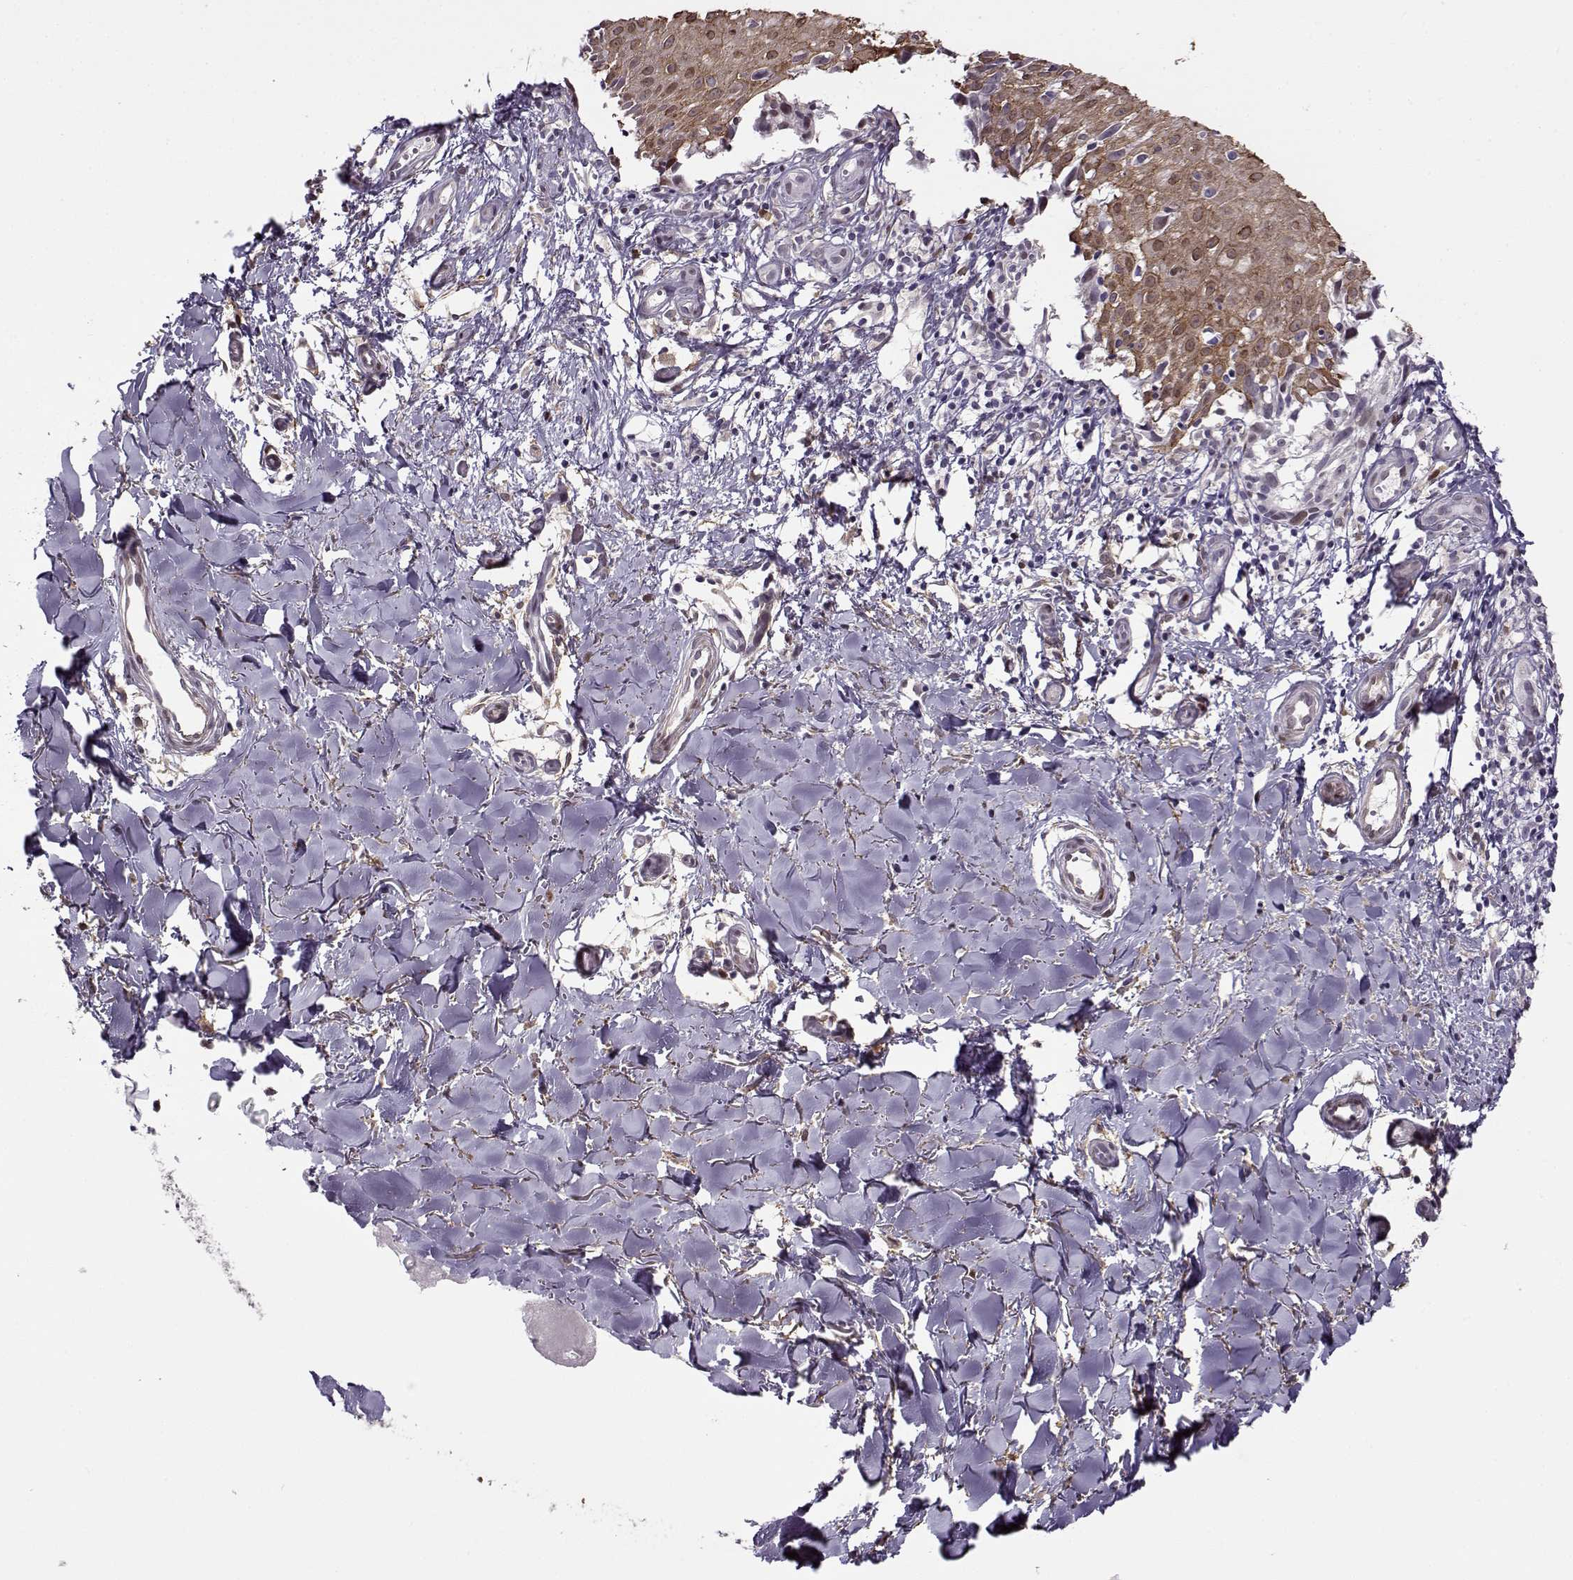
{"staining": {"intensity": "weak", "quantity": "<25%", "location": "cytoplasmic/membranous"}, "tissue": "melanoma", "cell_type": "Tumor cells", "image_type": "cancer", "snomed": [{"axis": "morphology", "description": "Malignant melanoma, NOS"}, {"axis": "topography", "description": "Skin"}], "caption": "Immunohistochemical staining of human melanoma reveals no significant staining in tumor cells.", "gene": "BACH1", "patient": {"sex": "female", "age": 53}}